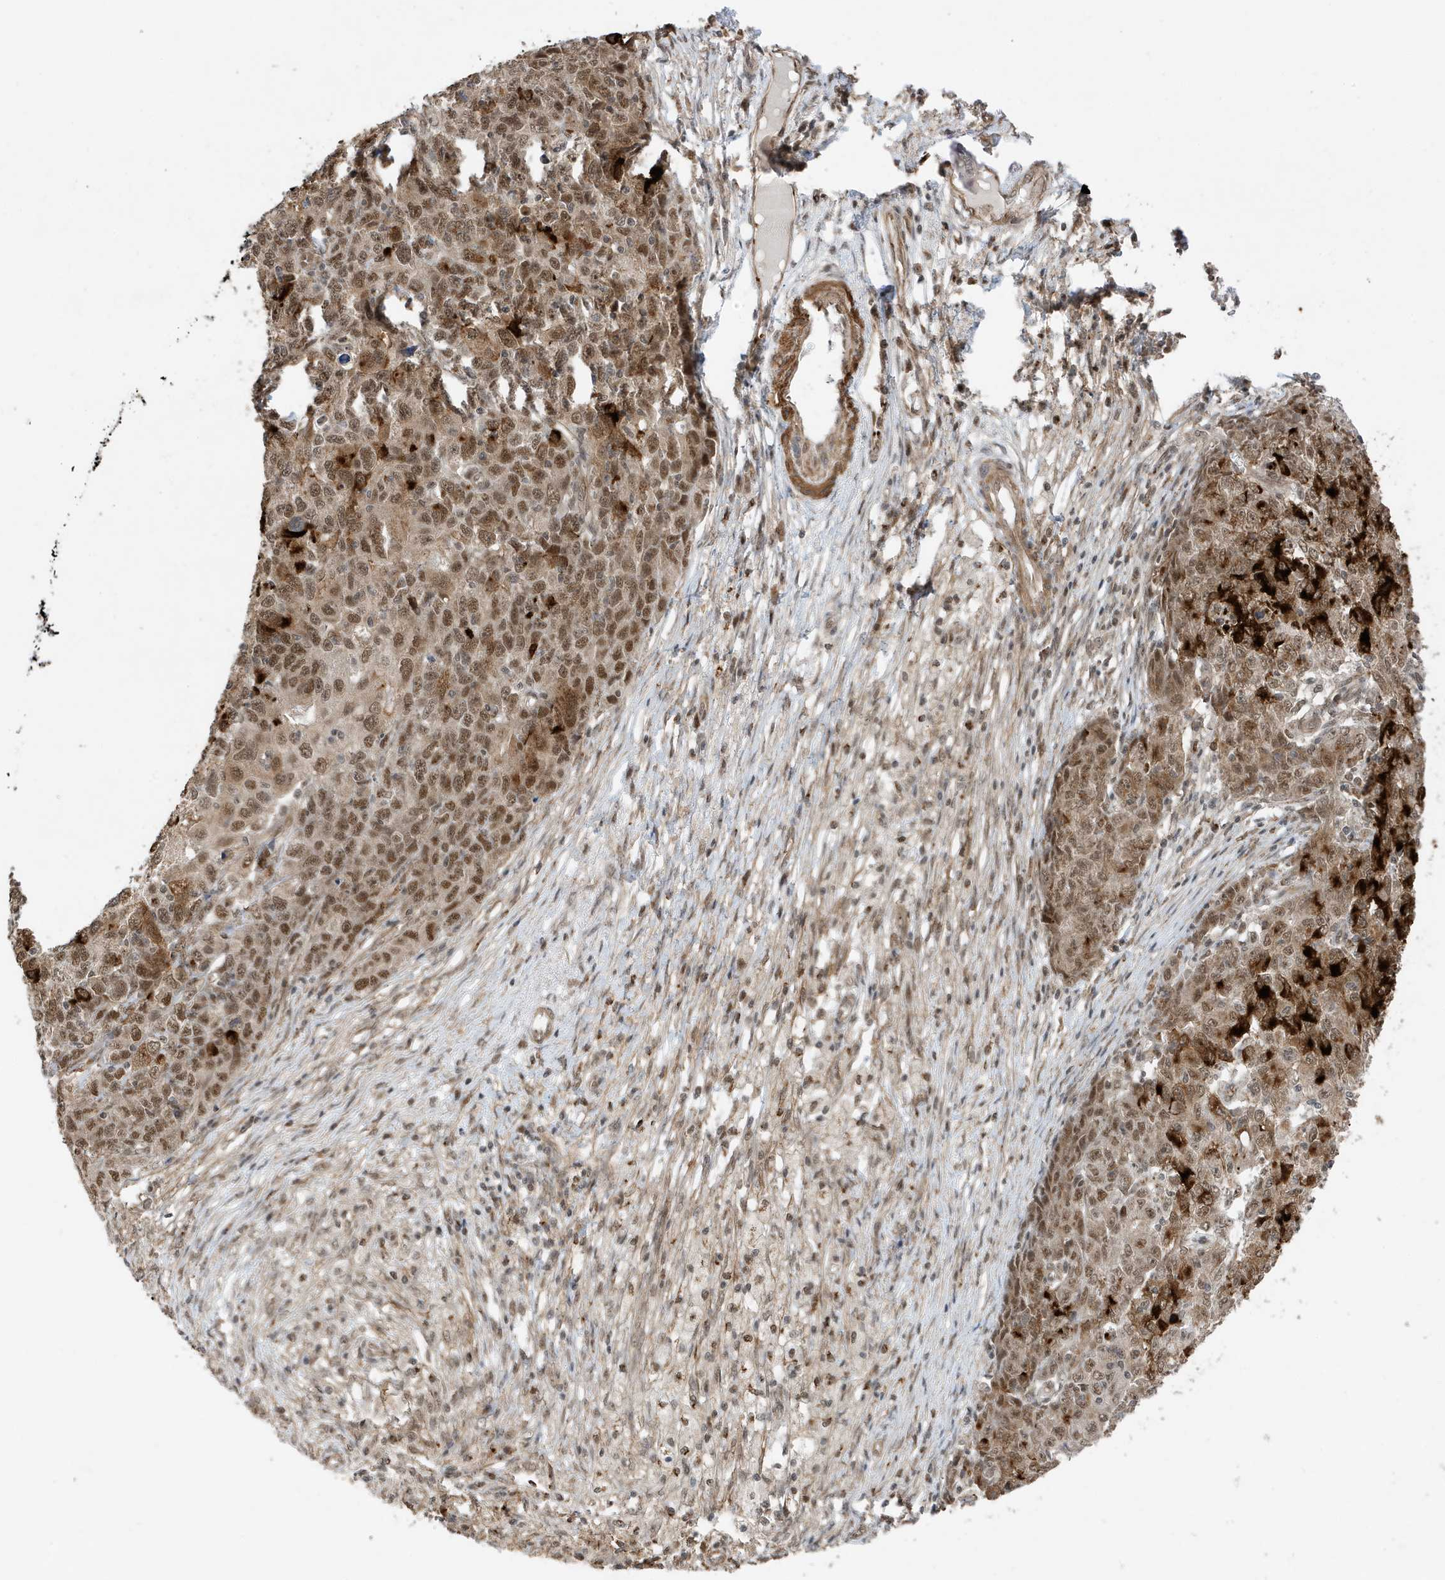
{"staining": {"intensity": "moderate", "quantity": ">75%", "location": "cytoplasmic/membranous,nuclear"}, "tissue": "ovarian cancer", "cell_type": "Tumor cells", "image_type": "cancer", "snomed": [{"axis": "morphology", "description": "Carcinoma, endometroid"}, {"axis": "topography", "description": "Ovary"}], "caption": "A brown stain highlights moderate cytoplasmic/membranous and nuclear expression of a protein in ovarian endometroid carcinoma tumor cells.", "gene": "MAST3", "patient": {"sex": "female", "age": 42}}